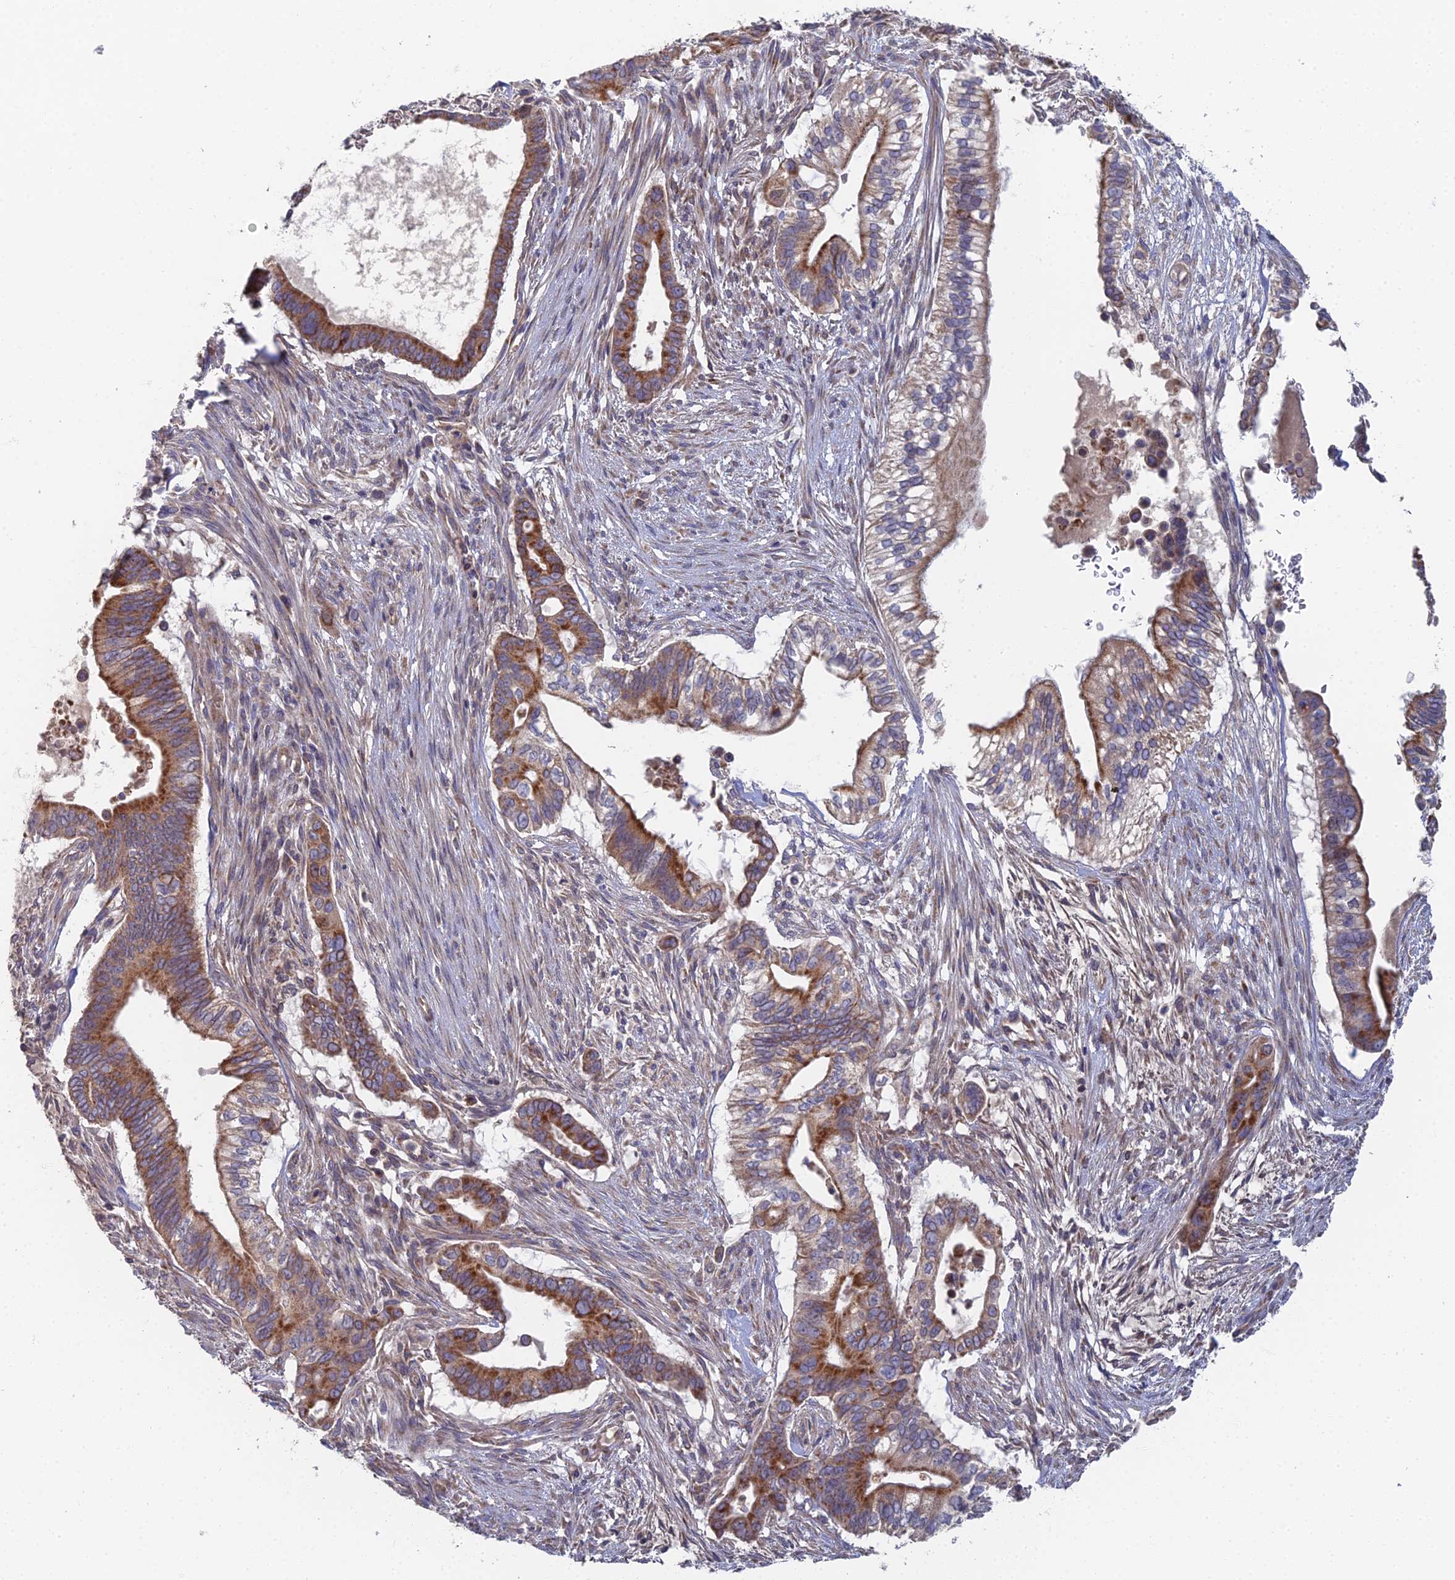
{"staining": {"intensity": "moderate", "quantity": "25%-75%", "location": "cytoplasmic/membranous"}, "tissue": "pancreatic cancer", "cell_type": "Tumor cells", "image_type": "cancer", "snomed": [{"axis": "morphology", "description": "Adenocarcinoma, NOS"}, {"axis": "topography", "description": "Pancreas"}], "caption": "Protein analysis of pancreatic adenocarcinoma tissue shows moderate cytoplasmic/membranous expression in about 25%-75% of tumor cells.", "gene": "ECSIT", "patient": {"sex": "male", "age": 68}}